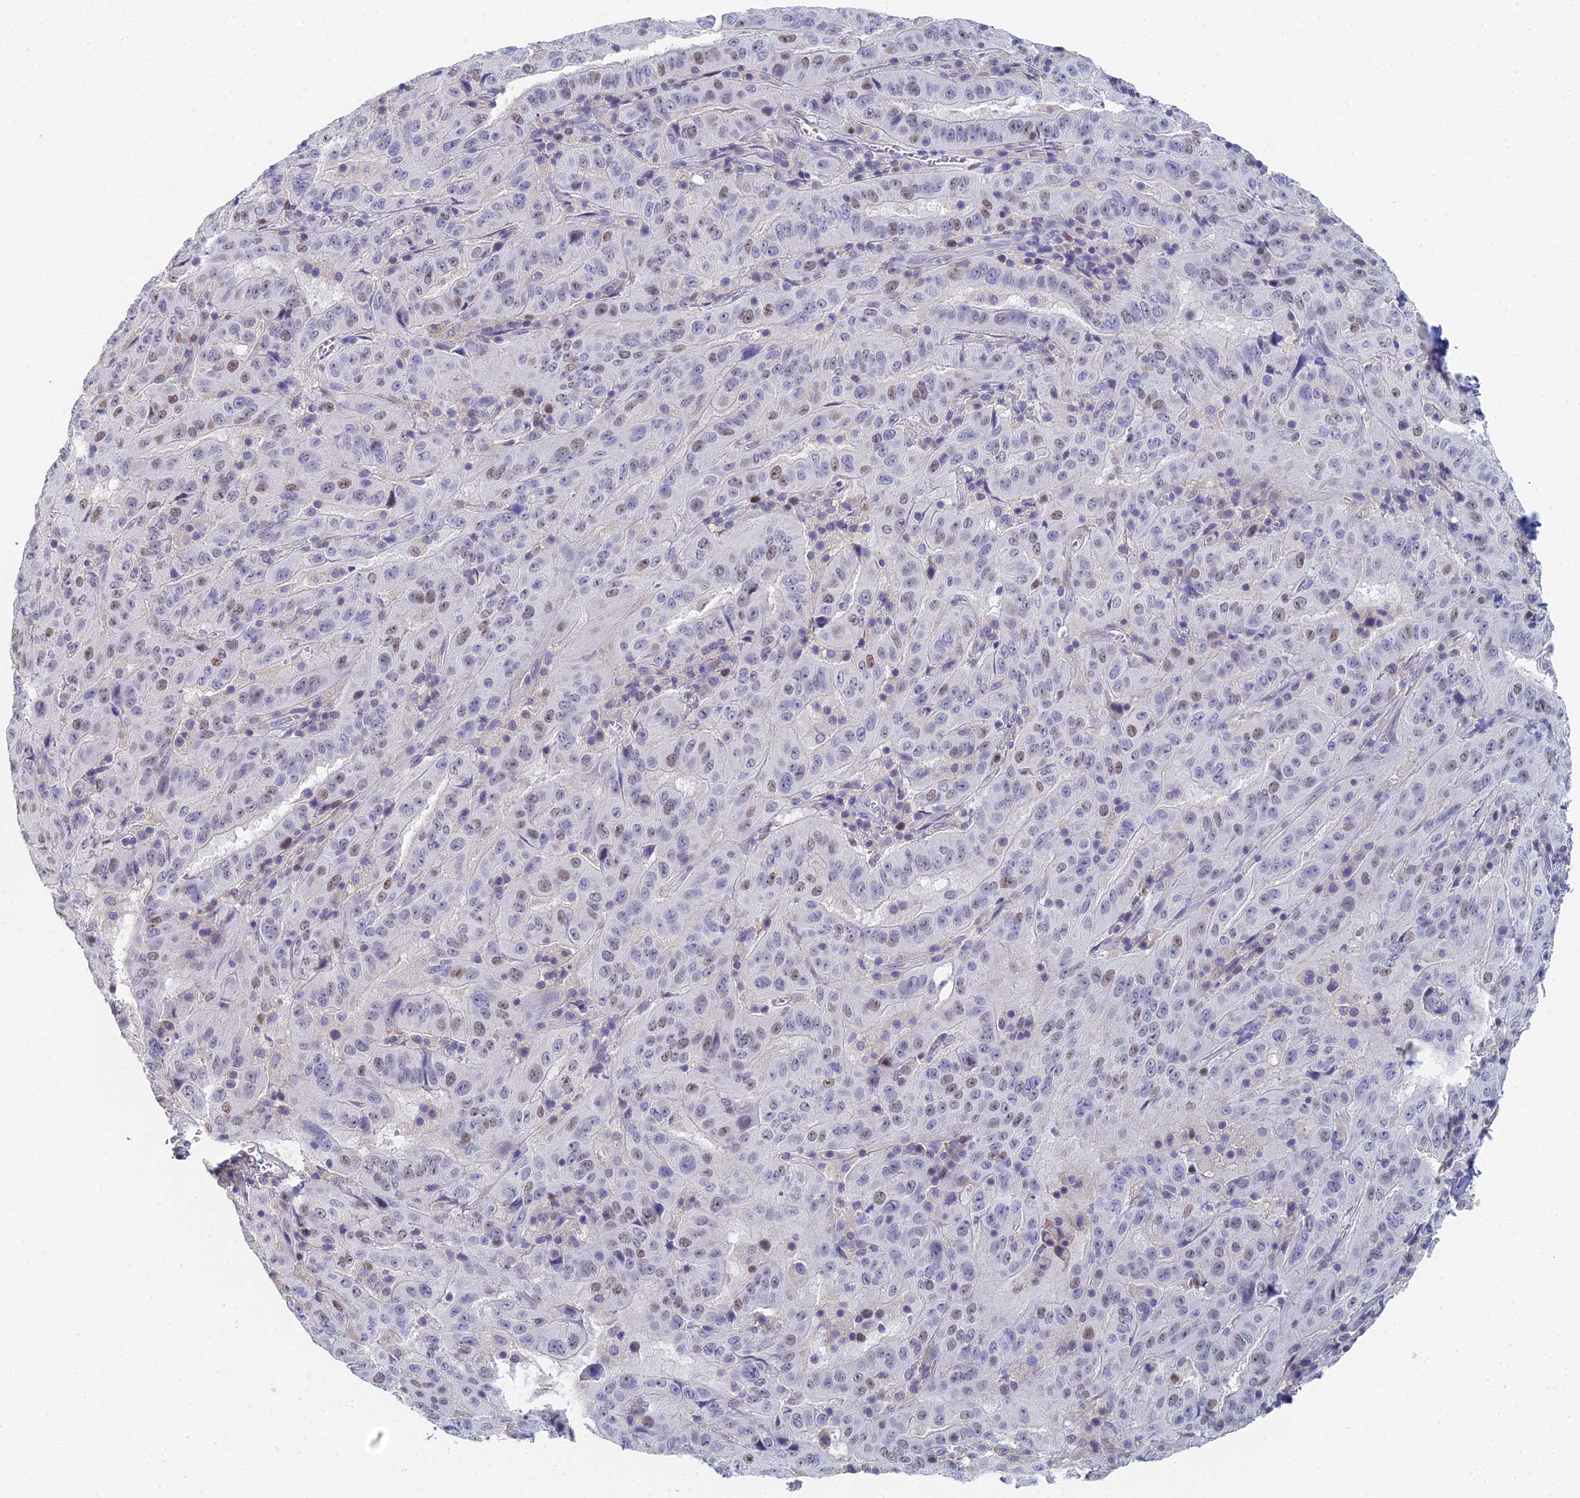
{"staining": {"intensity": "moderate", "quantity": "25%-75%", "location": "nuclear"}, "tissue": "pancreatic cancer", "cell_type": "Tumor cells", "image_type": "cancer", "snomed": [{"axis": "morphology", "description": "Adenocarcinoma, NOS"}, {"axis": "topography", "description": "Pancreas"}], "caption": "Immunohistochemistry (IHC) photomicrograph of adenocarcinoma (pancreatic) stained for a protein (brown), which reveals medium levels of moderate nuclear staining in about 25%-75% of tumor cells.", "gene": "MCM2", "patient": {"sex": "male", "age": 63}}